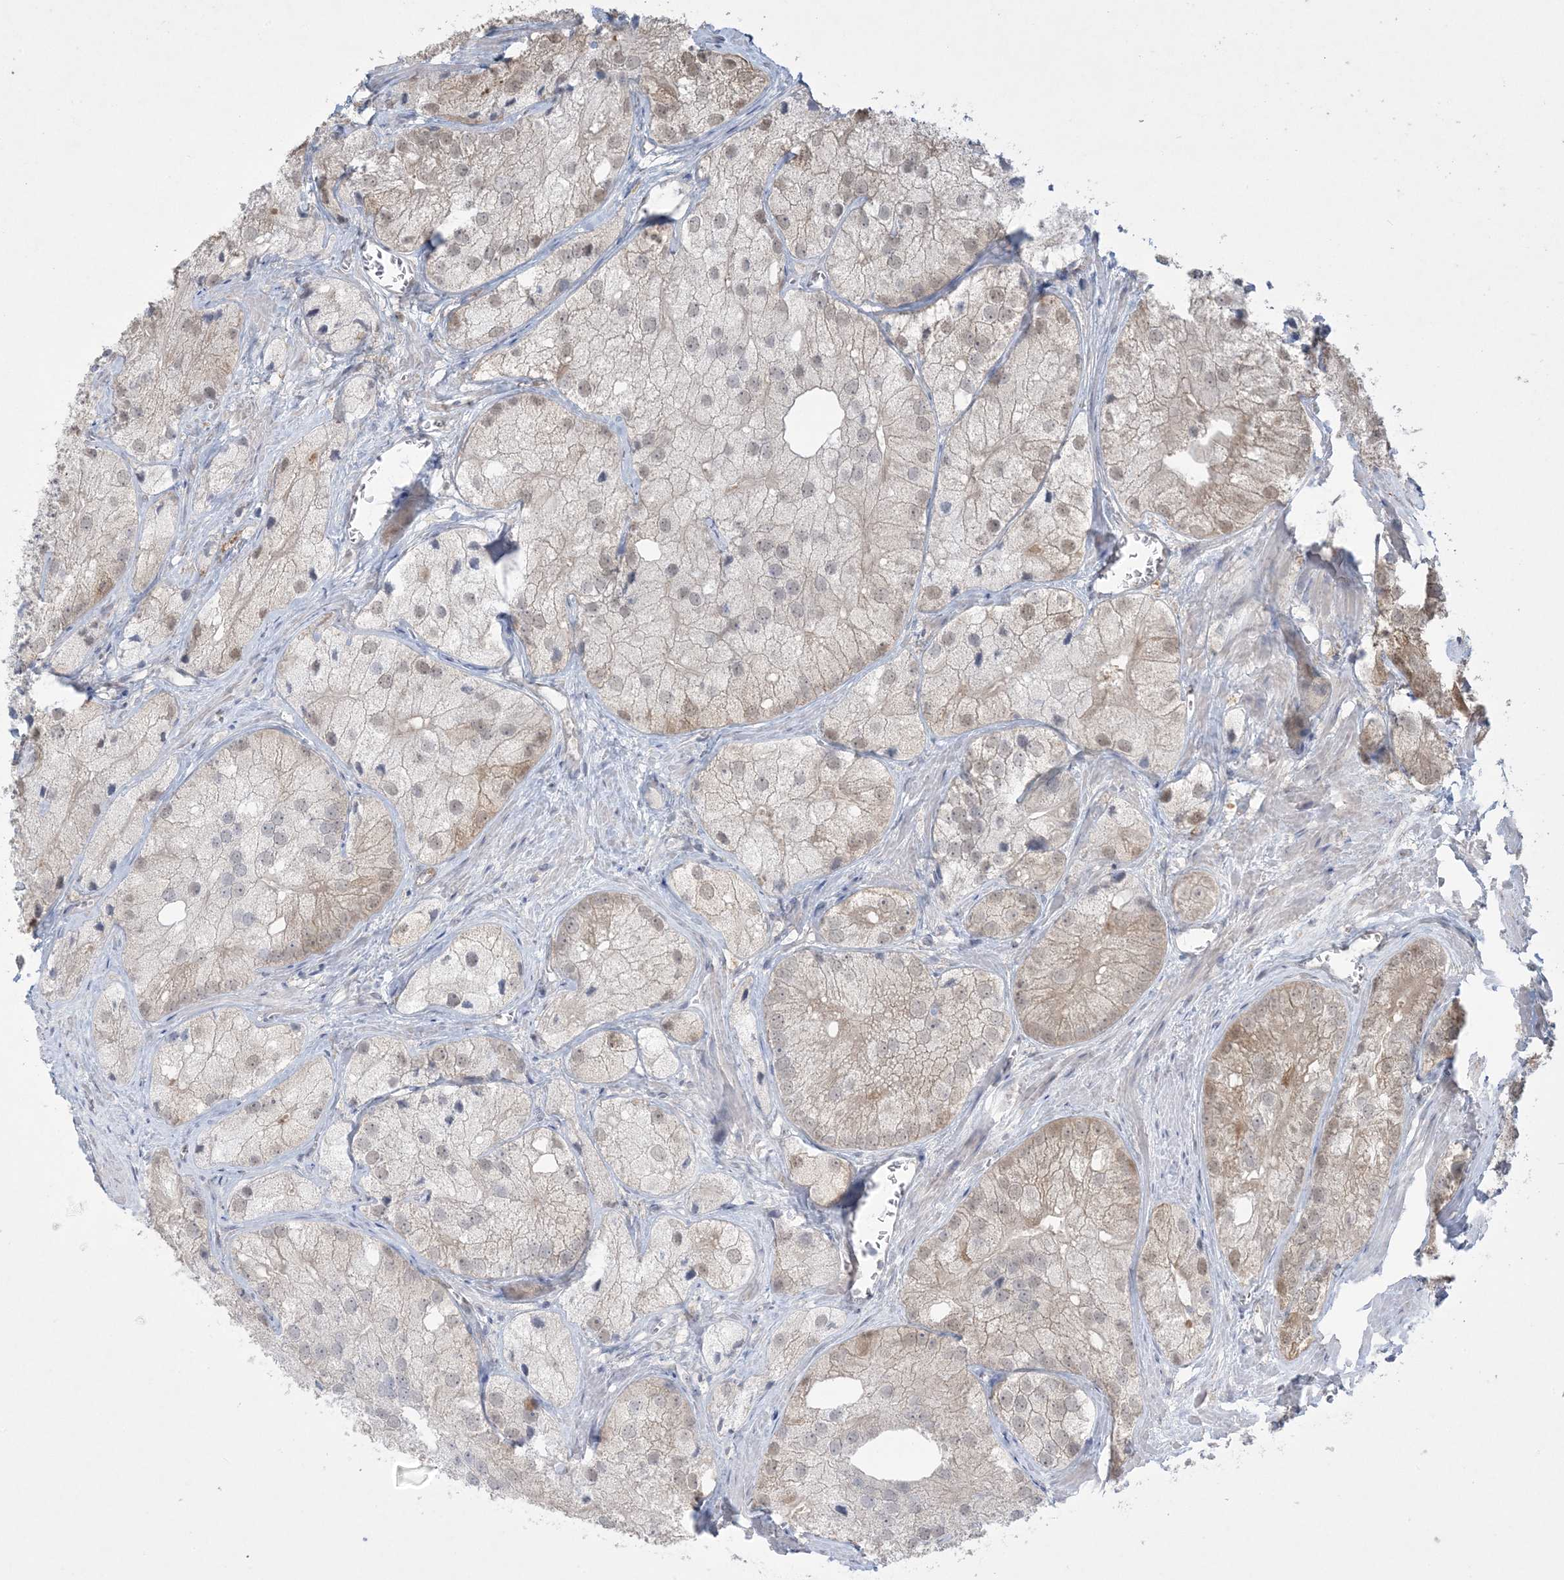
{"staining": {"intensity": "weak", "quantity": "25%-75%", "location": "cytoplasmic/membranous,nuclear"}, "tissue": "prostate cancer", "cell_type": "Tumor cells", "image_type": "cancer", "snomed": [{"axis": "morphology", "description": "Adenocarcinoma, Low grade"}, {"axis": "topography", "description": "Prostate"}], "caption": "Approximately 25%-75% of tumor cells in human prostate cancer demonstrate weak cytoplasmic/membranous and nuclear protein positivity as visualized by brown immunohistochemical staining.", "gene": "HMGCS1", "patient": {"sex": "male", "age": 69}}